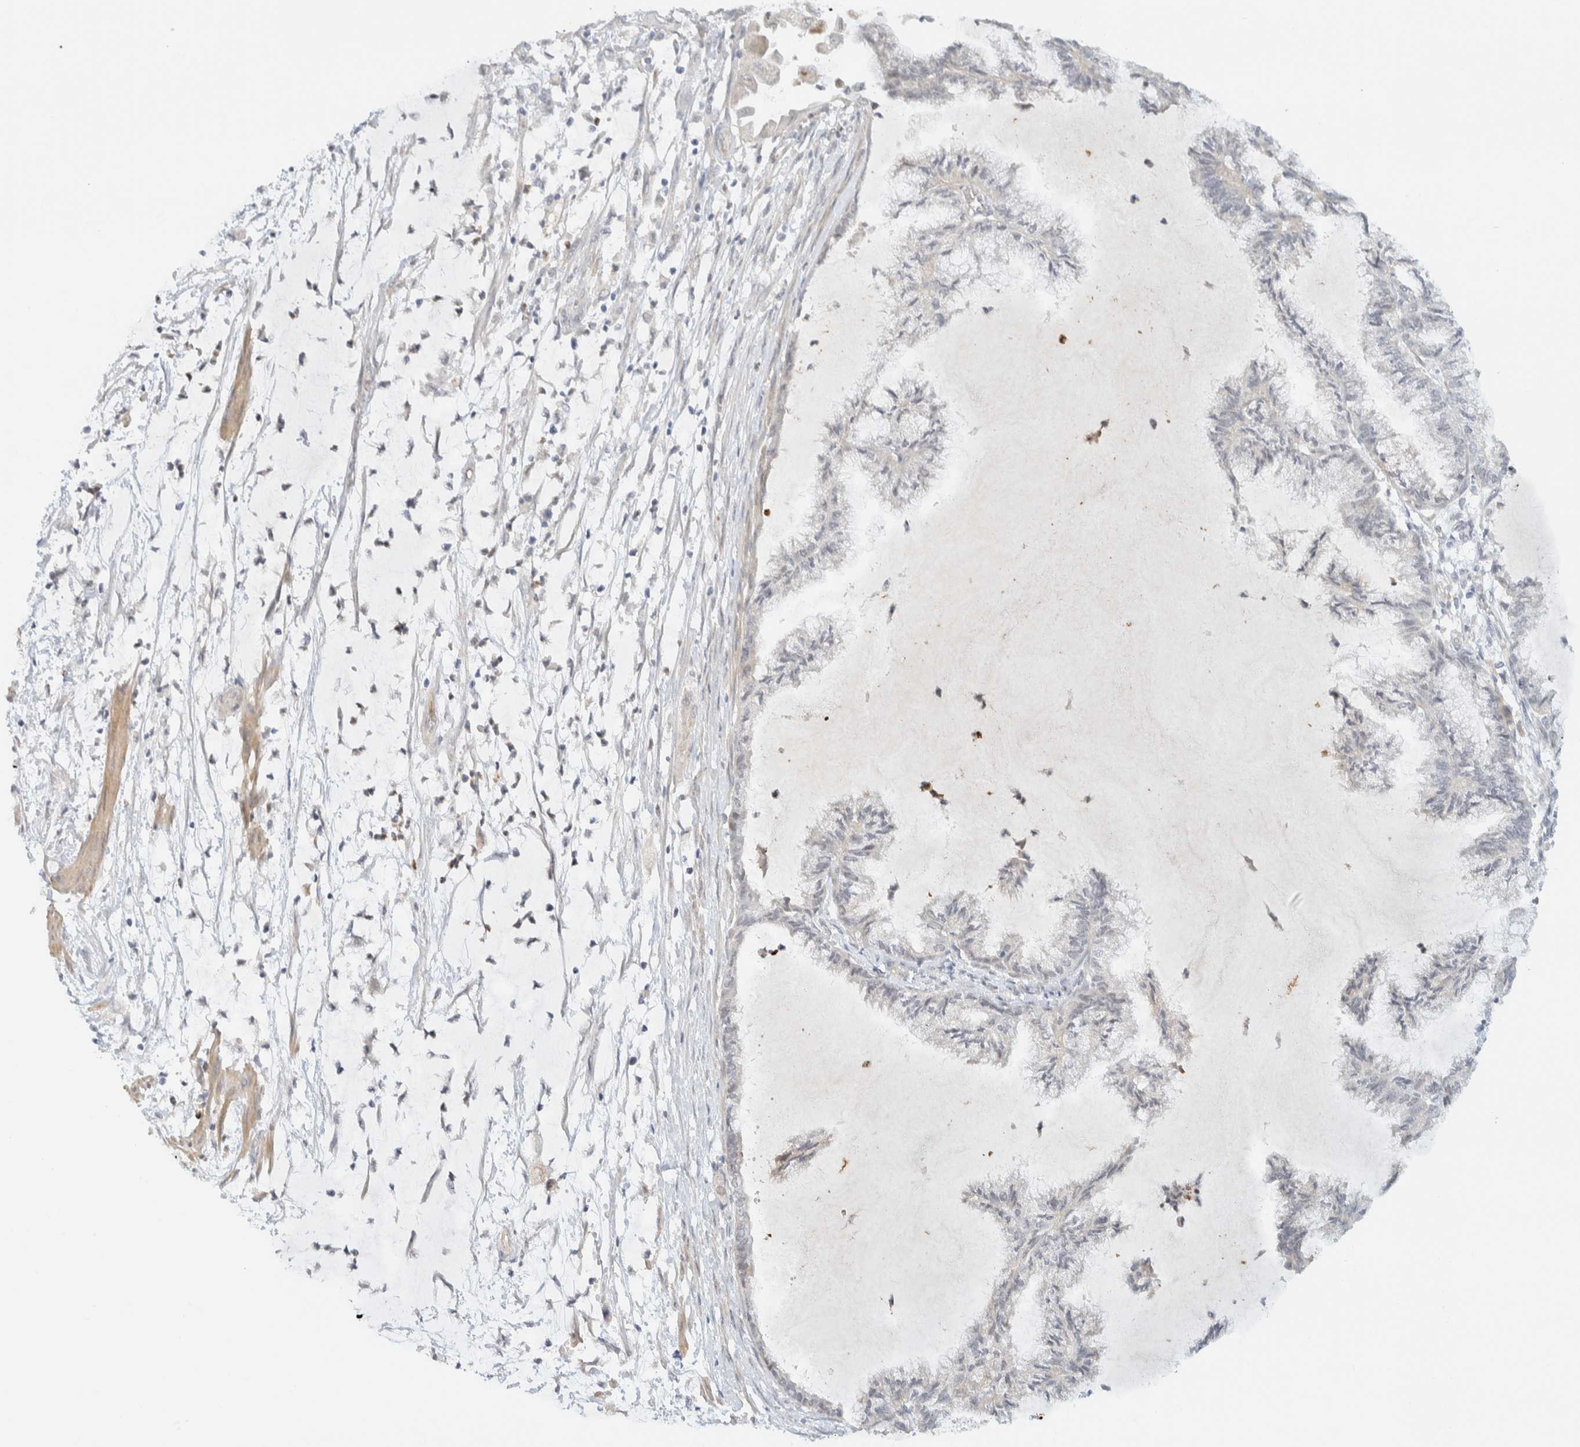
{"staining": {"intensity": "negative", "quantity": "none", "location": "none"}, "tissue": "endometrial cancer", "cell_type": "Tumor cells", "image_type": "cancer", "snomed": [{"axis": "morphology", "description": "Adenocarcinoma, NOS"}, {"axis": "topography", "description": "Endometrium"}], "caption": "A photomicrograph of human adenocarcinoma (endometrial) is negative for staining in tumor cells.", "gene": "TNK1", "patient": {"sex": "female", "age": 86}}